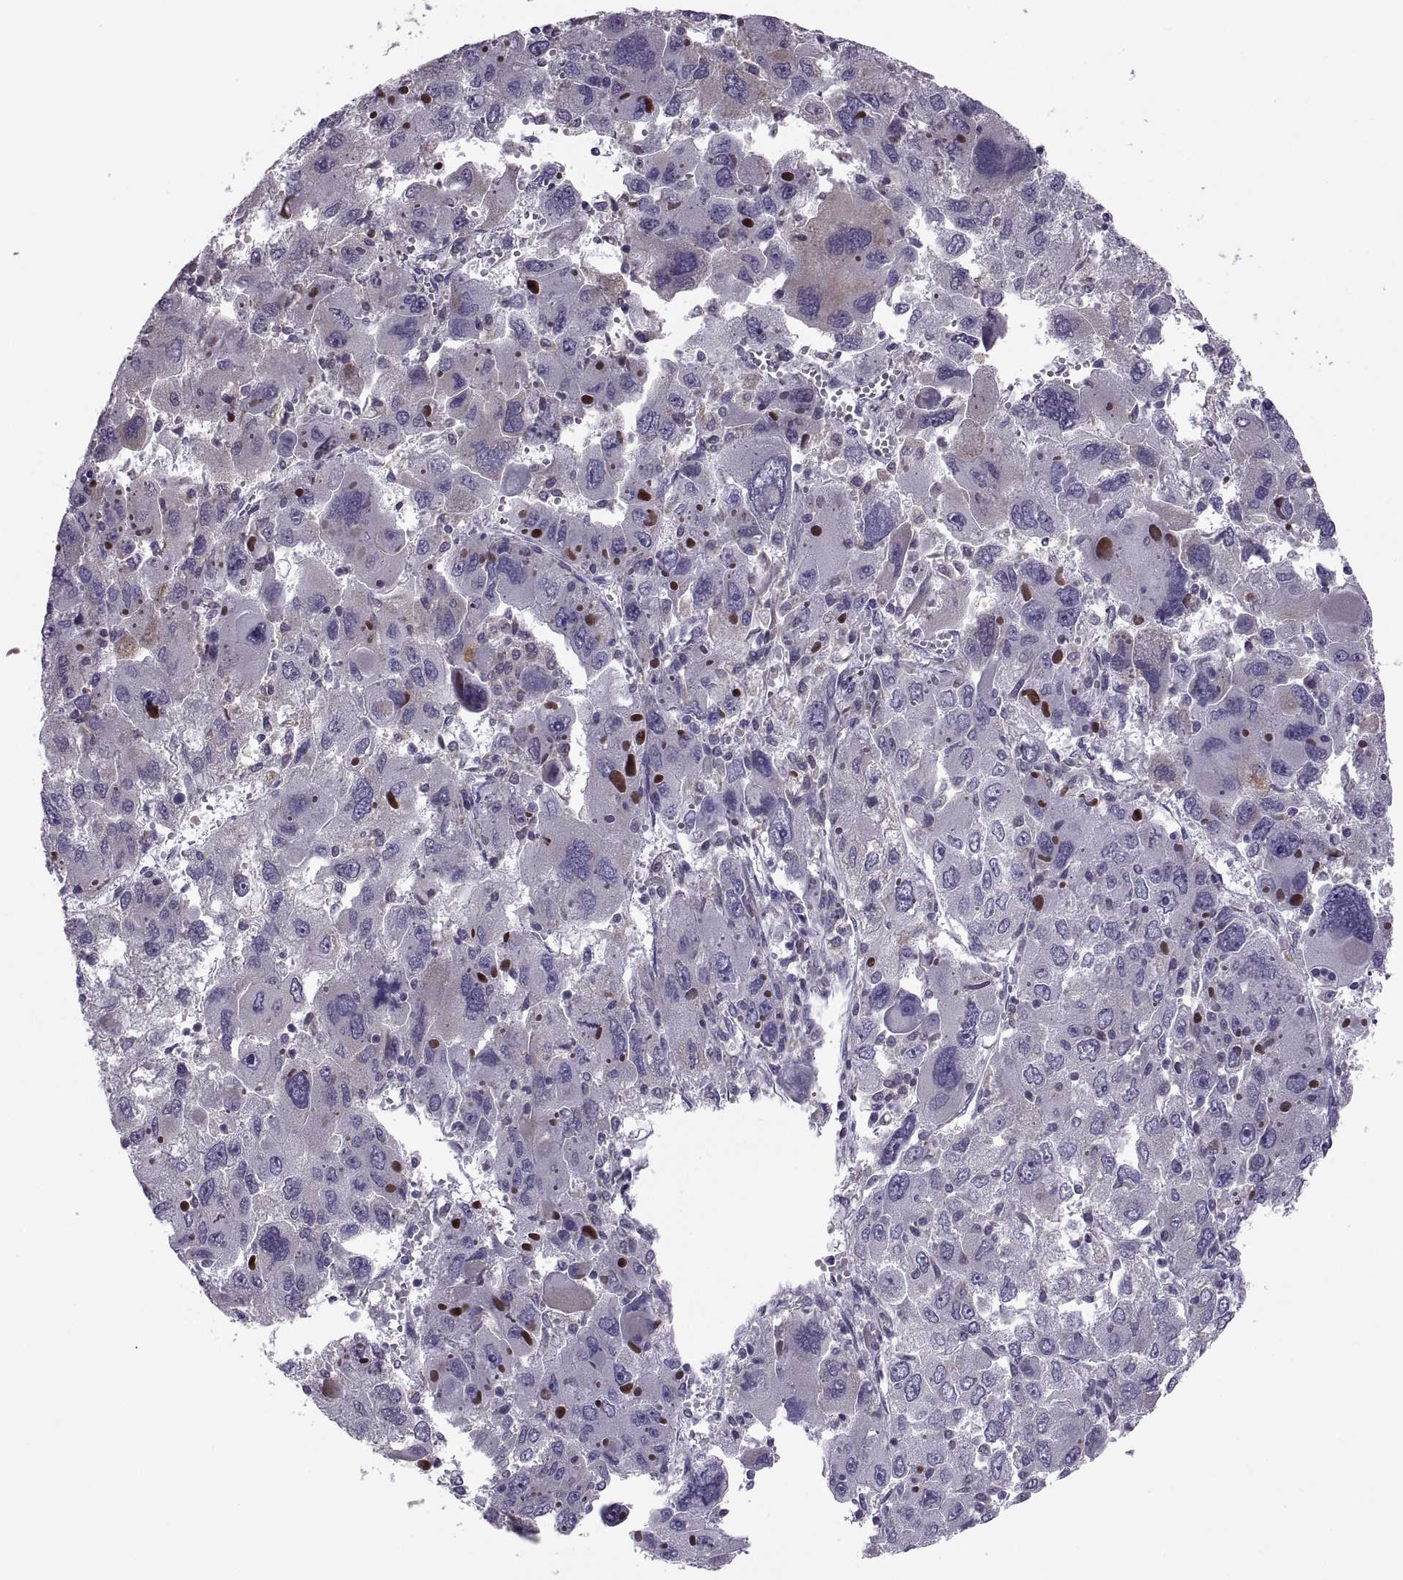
{"staining": {"intensity": "weak", "quantity": "<25%", "location": "cytoplasmic/membranous"}, "tissue": "liver cancer", "cell_type": "Tumor cells", "image_type": "cancer", "snomed": [{"axis": "morphology", "description": "Carcinoma, Hepatocellular, NOS"}, {"axis": "topography", "description": "Liver"}], "caption": "Tumor cells show no significant positivity in liver hepatocellular carcinoma.", "gene": "LETM2", "patient": {"sex": "female", "age": 41}}